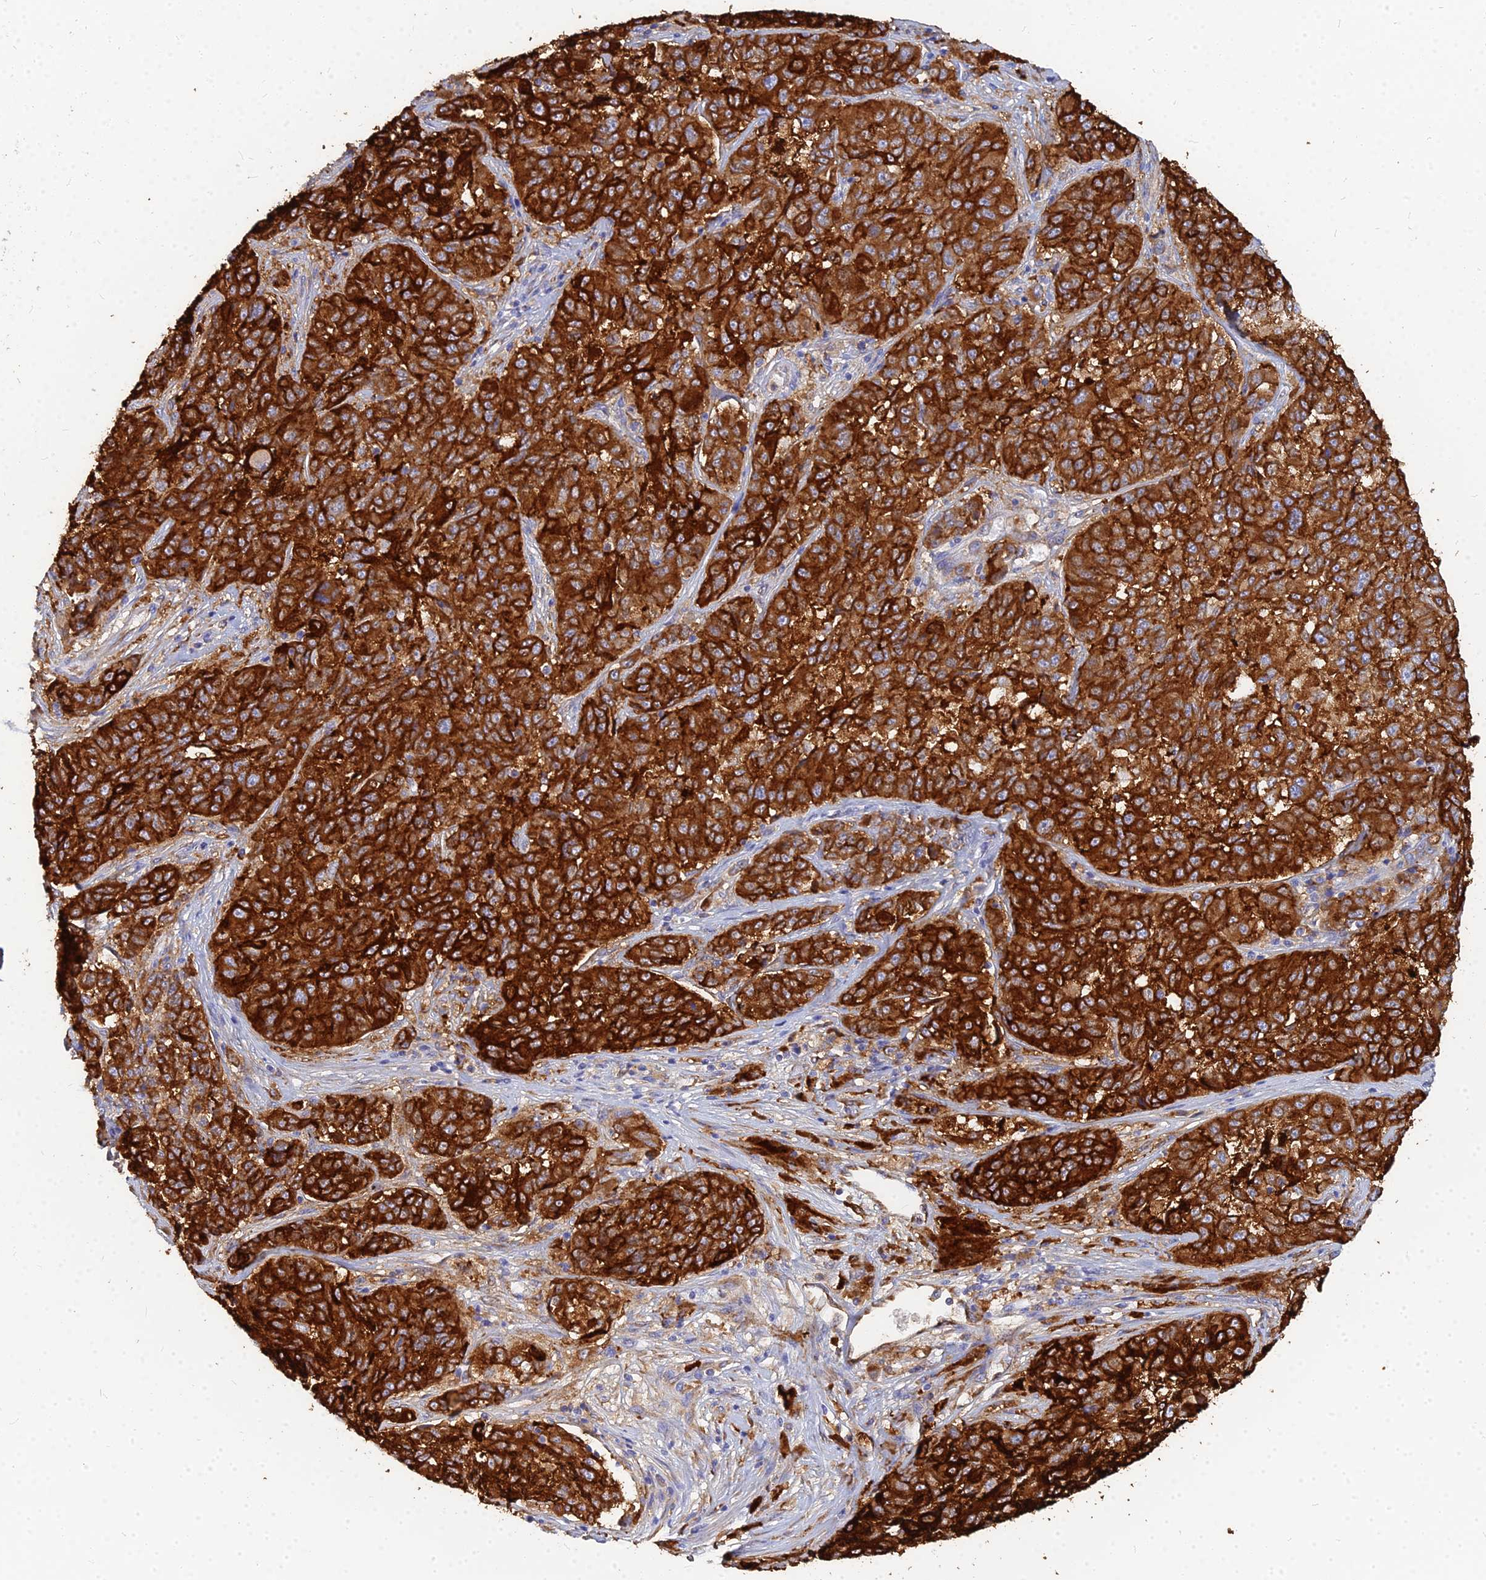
{"staining": {"intensity": "strong", "quantity": ">75%", "location": "cytoplasmic/membranous"}, "tissue": "melanoma", "cell_type": "Tumor cells", "image_type": "cancer", "snomed": [{"axis": "morphology", "description": "Malignant melanoma, NOS"}, {"axis": "topography", "description": "Skin"}], "caption": "Melanoma was stained to show a protein in brown. There is high levels of strong cytoplasmic/membranous expression in about >75% of tumor cells. (DAB IHC, brown staining for protein, blue staining for nuclei).", "gene": "VAT1", "patient": {"sex": "male", "age": 53}}